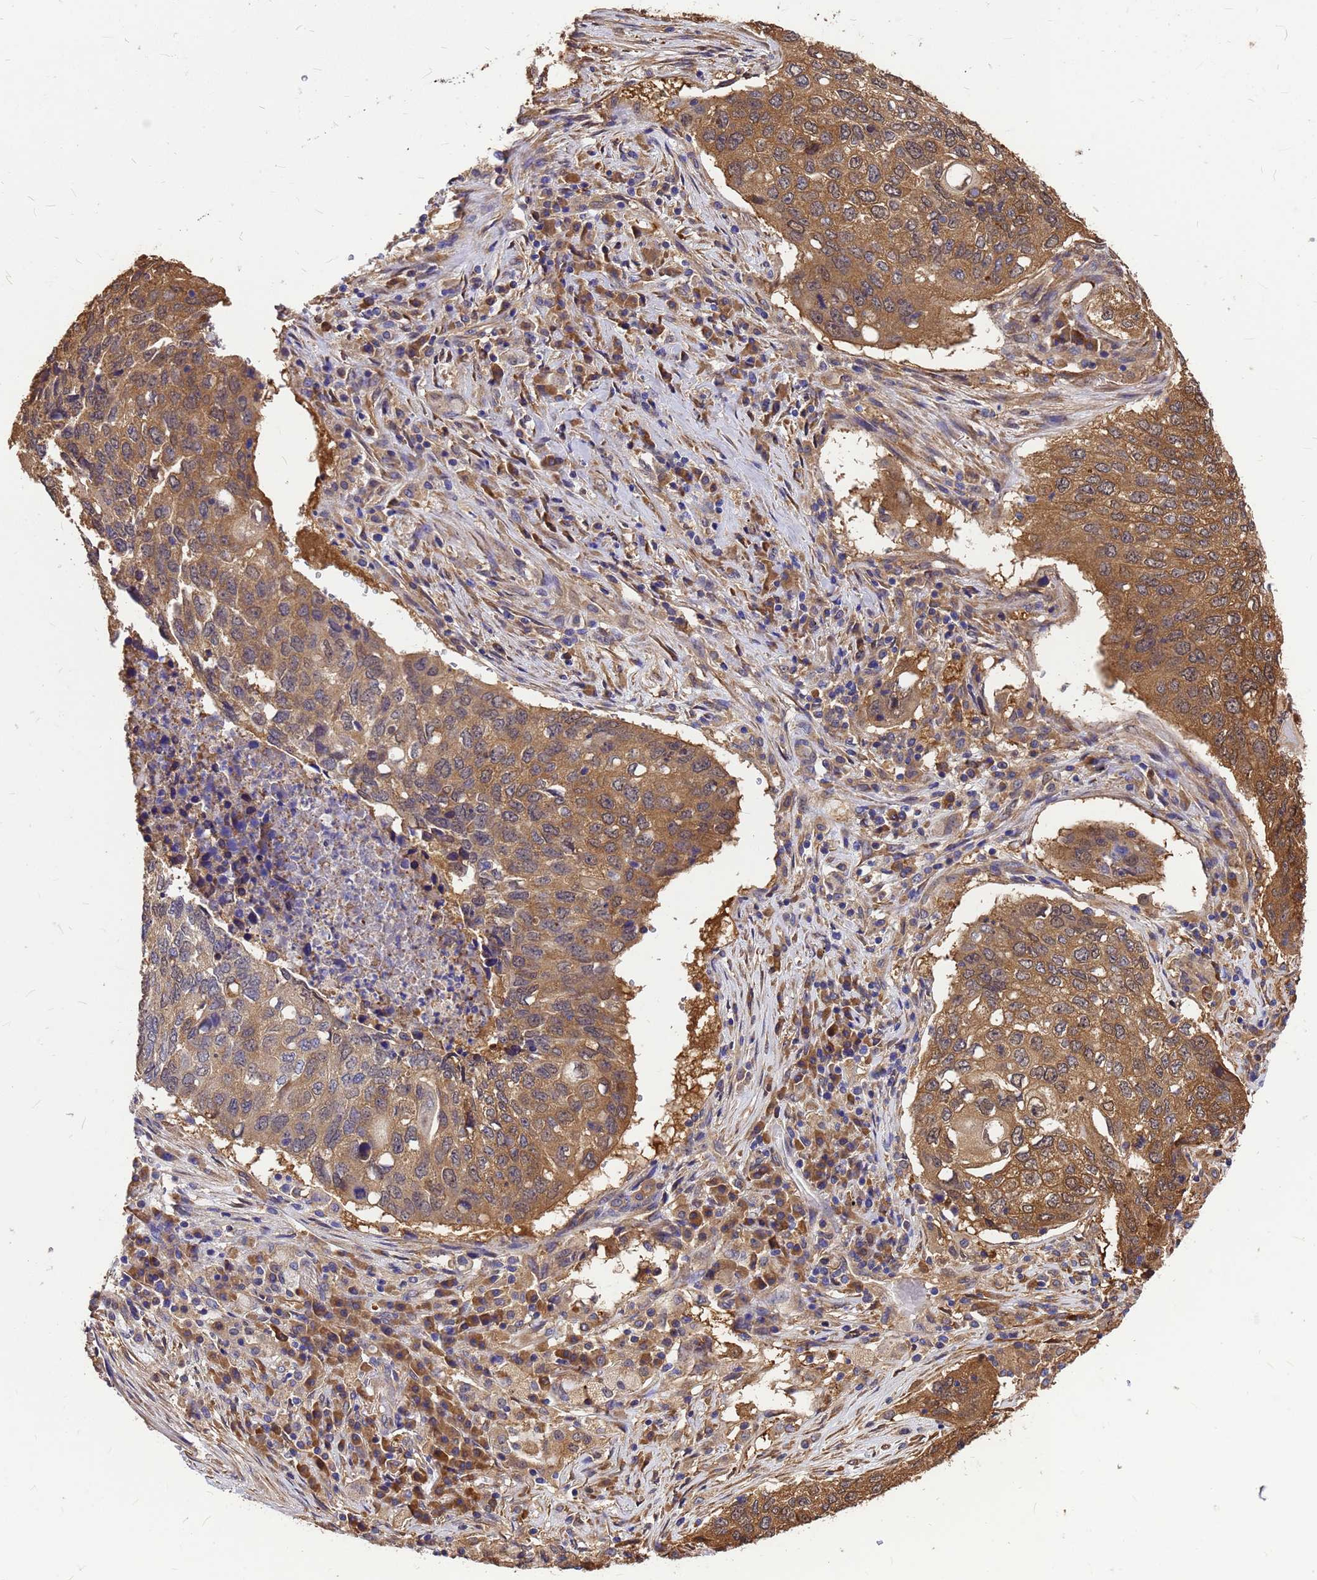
{"staining": {"intensity": "moderate", "quantity": ">75%", "location": "cytoplasmic/membranous"}, "tissue": "lung cancer", "cell_type": "Tumor cells", "image_type": "cancer", "snomed": [{"axis": "morphology", "description": "Squamous cell carcinoma, NOS"}, {"axis": "topography", "description": "Lung"}], "caption": "A brown stain highlights moderate cytoplasmic/membranous expression of a protein in lung cancer (squamous cell carcinoma) tumor cells.", "gene": "GID4", "patient": {"sex": "female", "age": 63}}